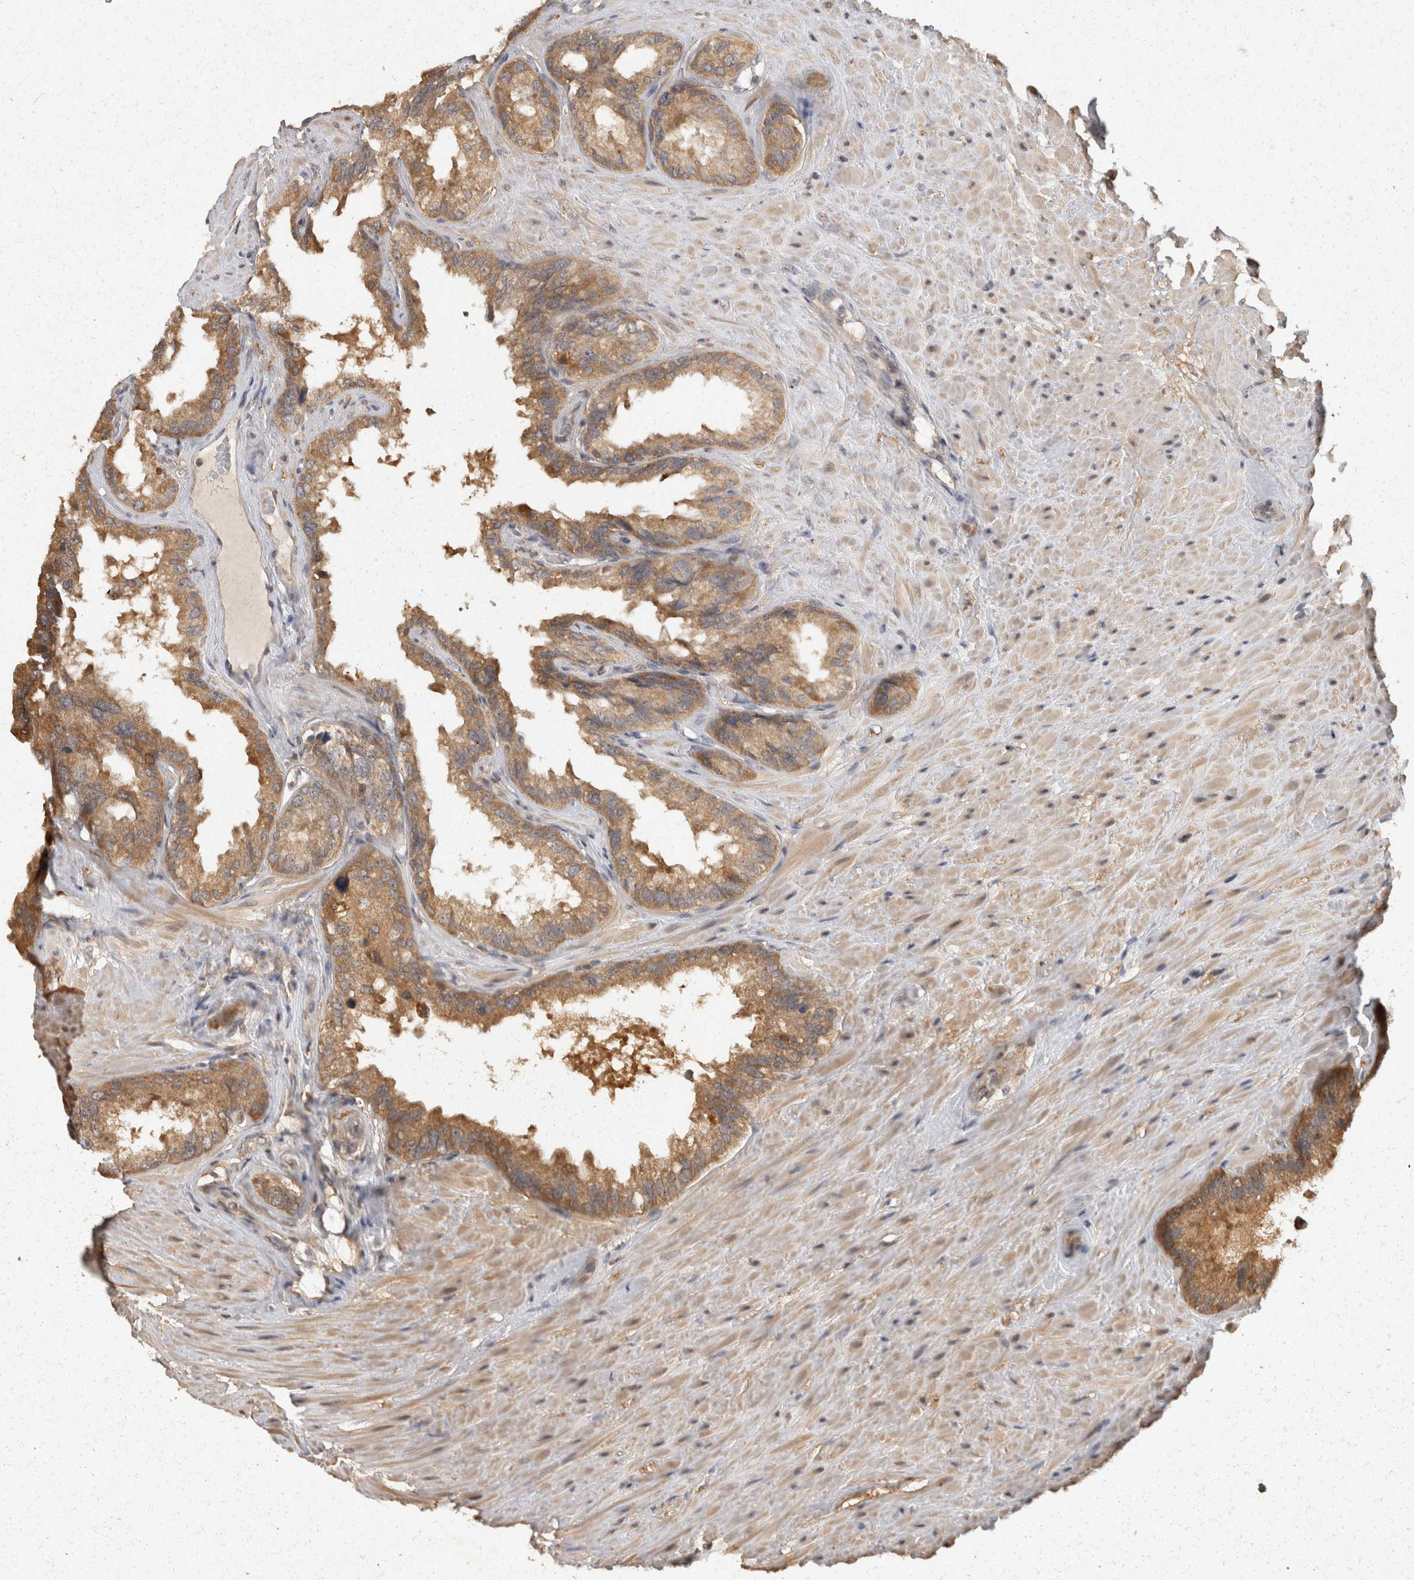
{"staining": {"intensity": "moderate", "quantity": ">75%", "location": "cytoplasmic/membranous"}, "tissue": "seminal vesicle", "cell_type": "Glandular cells", "image_type": "normal", "snomed": [{"axis": "morphology", "description": "Normal tissue, NOS"}, {"axis": "topography", "description": "Seminal veicle"}], "caption": "Immunohistochemical staining of unremarkable seminal vesicle reveals >75% levels of moderate cytoplasmic/membranous protein staining in about >75% of glandular cells.", "gene": "ACAT2", "patient": {"sex": "male", "age": 80}}